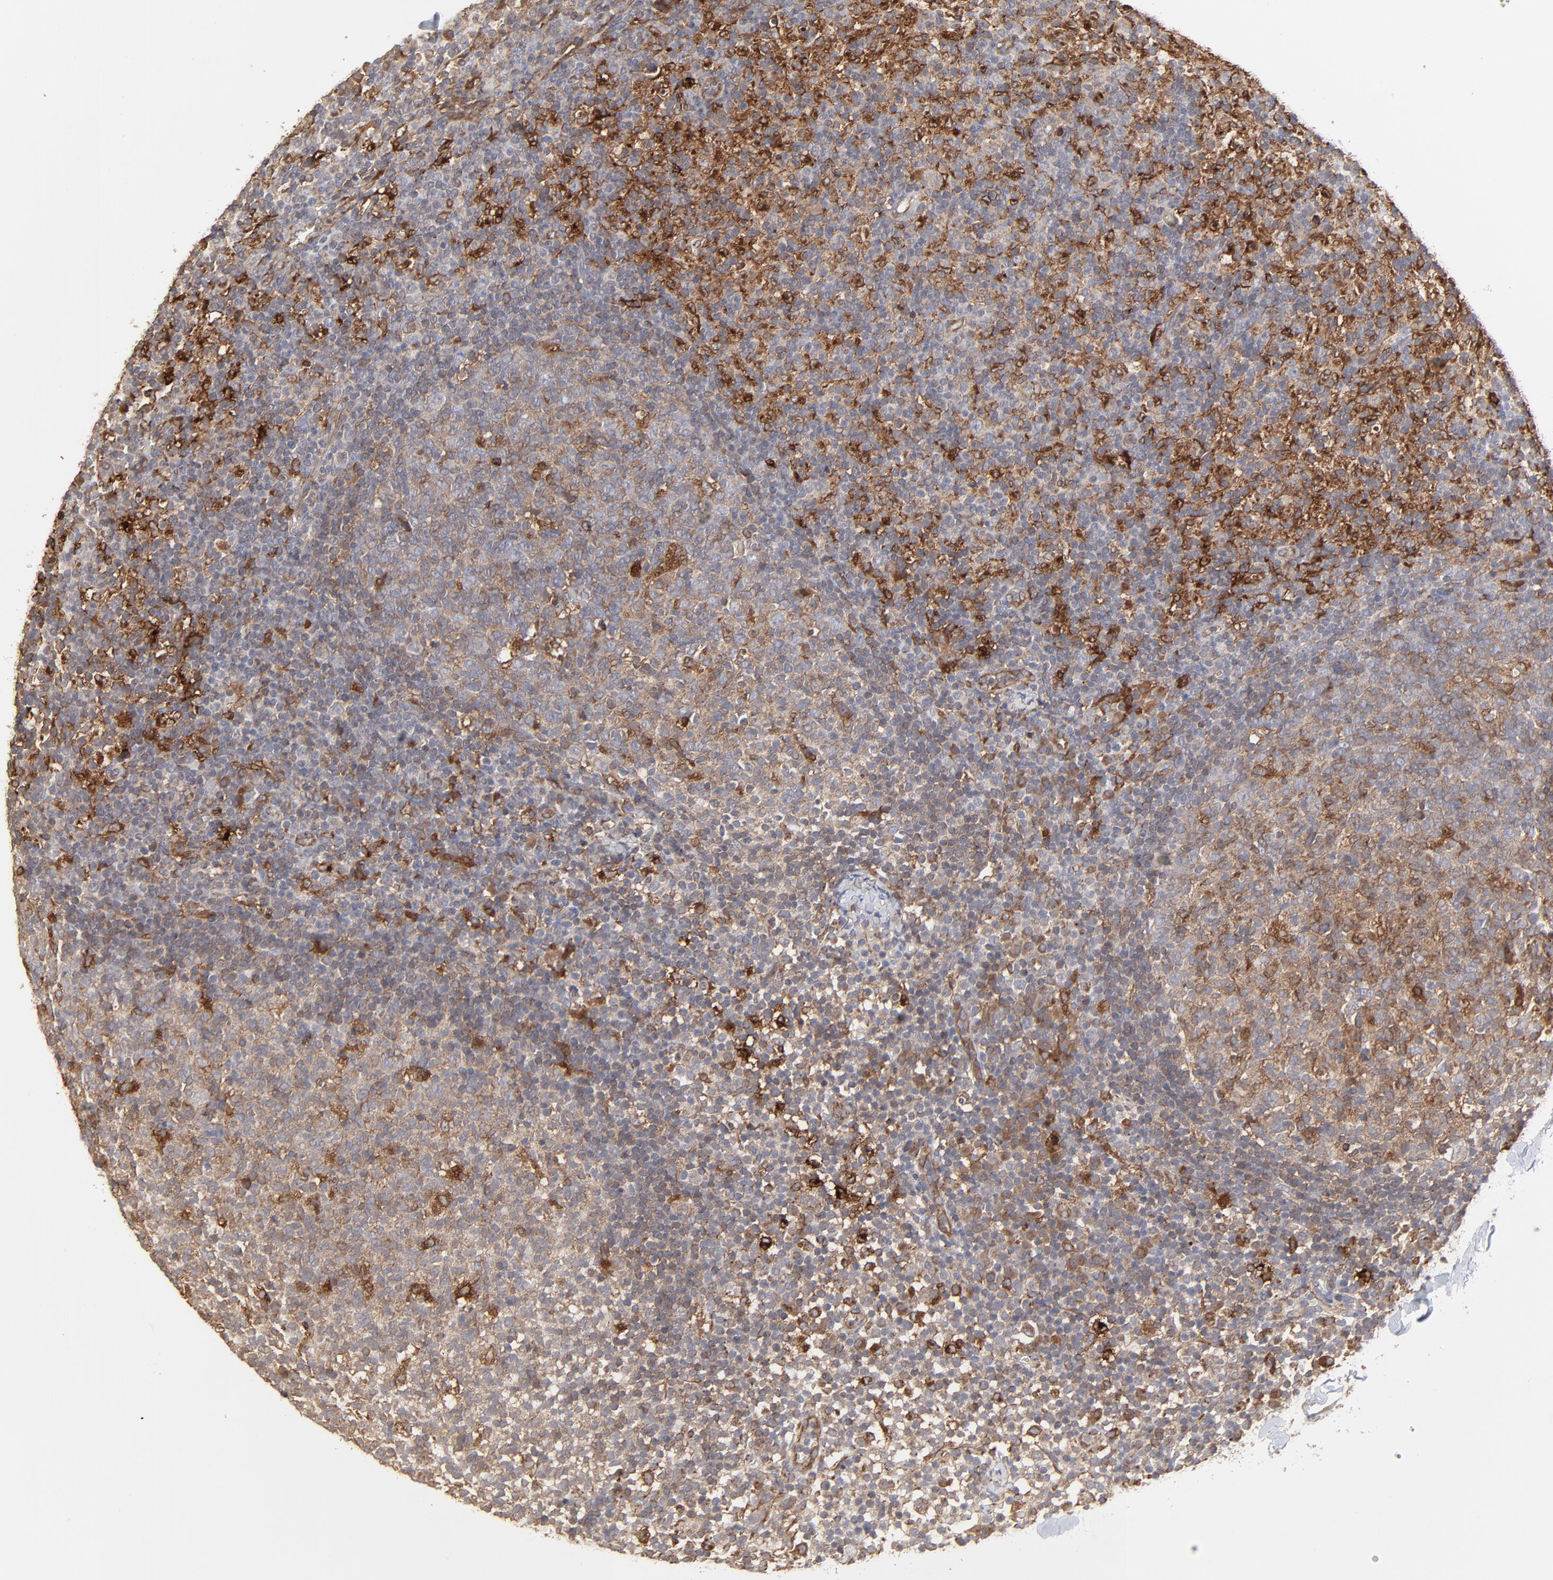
{"staining": {"intensity": "moderate", "quantity": ">75%", "location": "cytoplasmic/membranous"}, "tissue": "lymph node", "cell_type": "Germinal center cells", "image_type": "normal", "snomed": [{"axis": "morphology", "description": "Normal tissue, NOS"}, {"axis": "morphology", "description": "Inflammation, NOS"}, {"axis": "topography", "description": "Lymph node"}], "caption": "Lymph node stained with immunohistochemistry shows moderate cytoplasmic/membranous expression in approximately >75% of germinal center cells.", "gene": "RAB9A", "patient": {"sex": "male", "age": 55}}